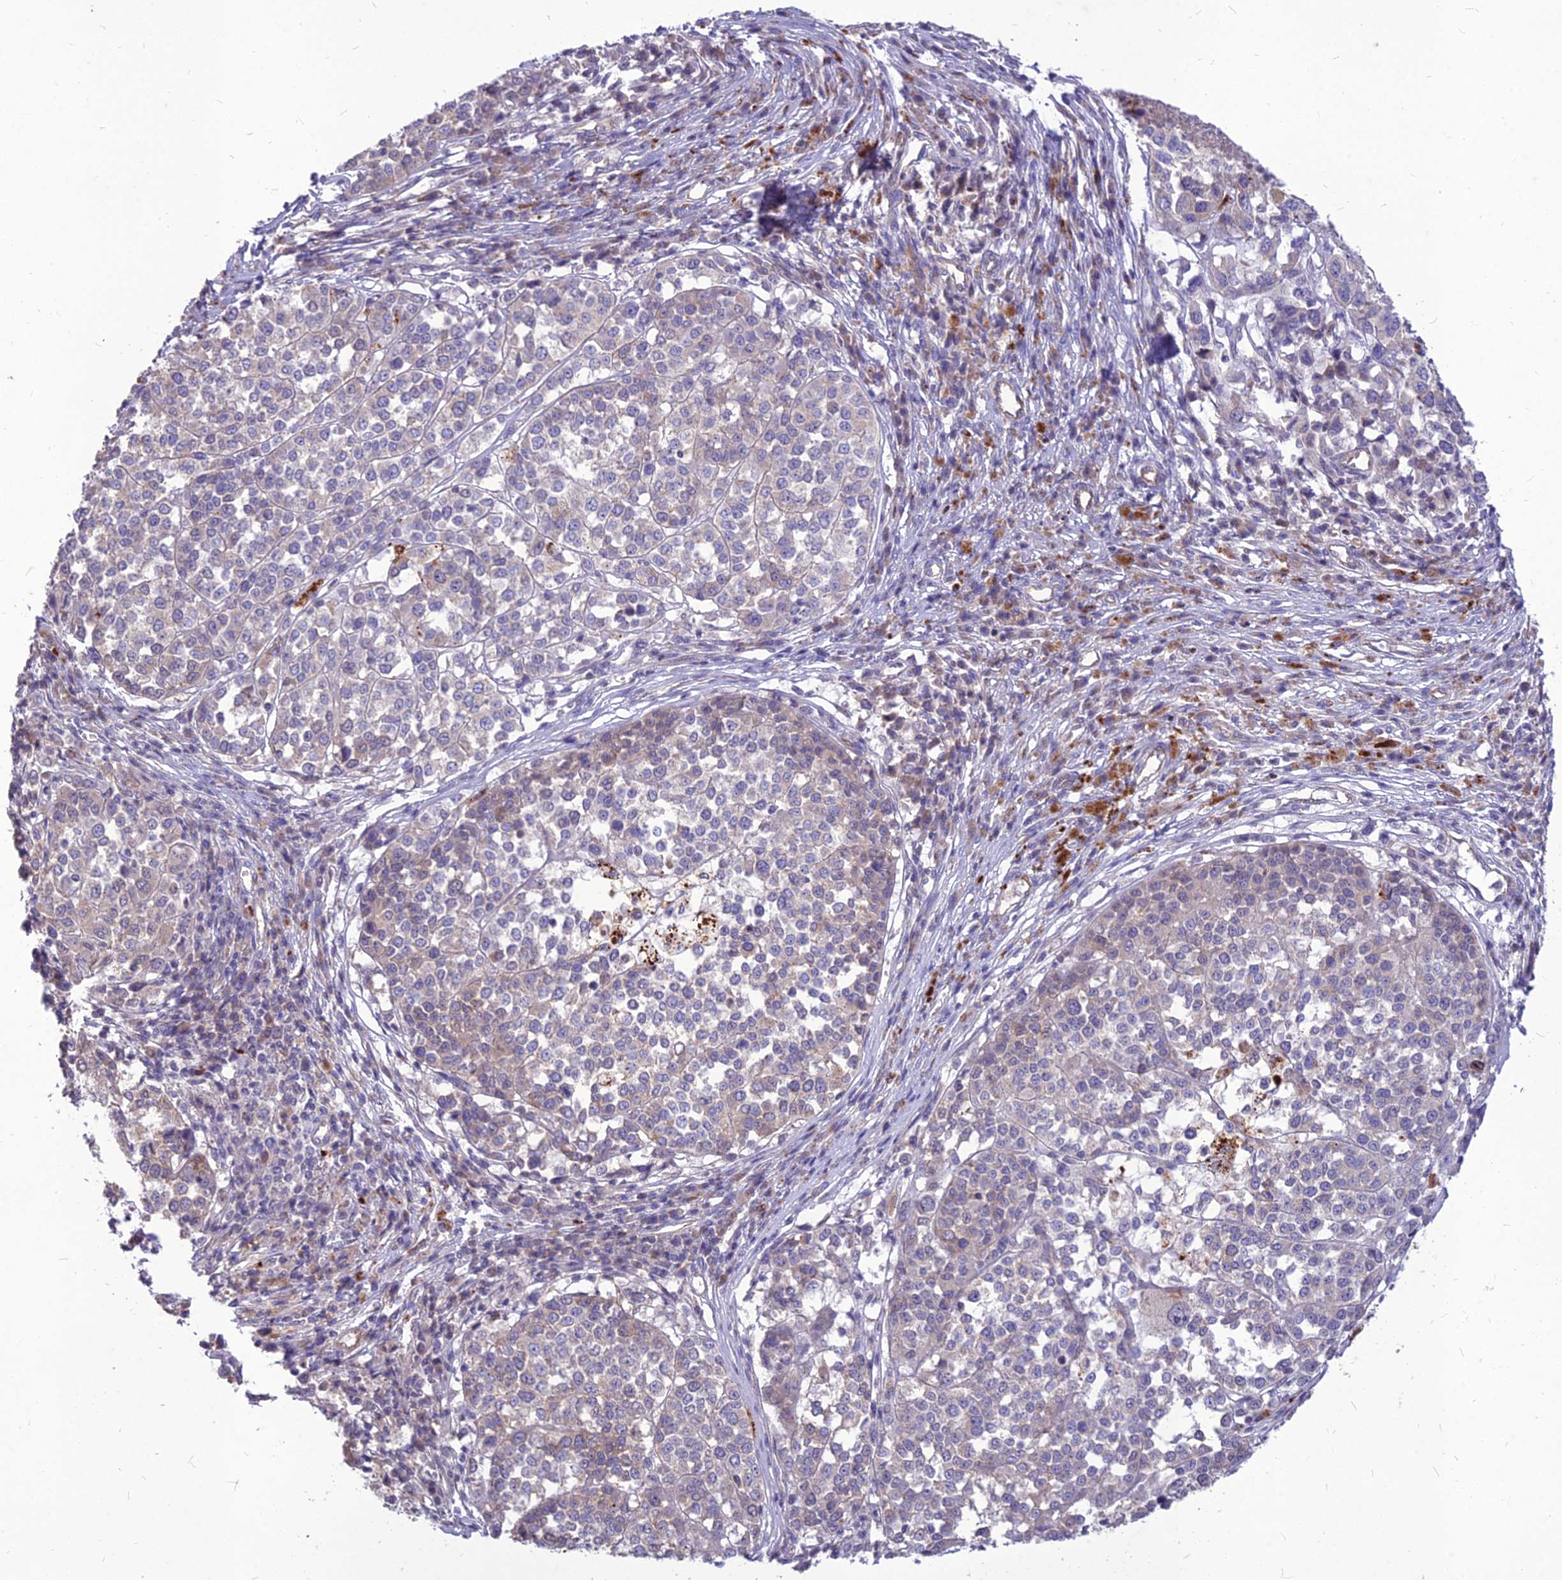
{"staining": {"intensity": "negative", "quantity": "none", "location": "none"}, "tissue": "melanoma", "cell_type": "Tumor cells", "image_type": "cancer", "snomed": [{"axis": "morphology", "description": "Malignant melanoma, Metastatic site"}, {"axis": "topography", "description": "Lymph node"}], "caption": "IHC of melanoma demonstrates no positivity in tumor cells. (Stains: DAB immunohistochemistry (IHC) with hematoxylin counter stain, Microscopy: brightfield microscopy at high magnification).", "gene": "PCED1B", "patient": {"sex": "male", "age": 44}}